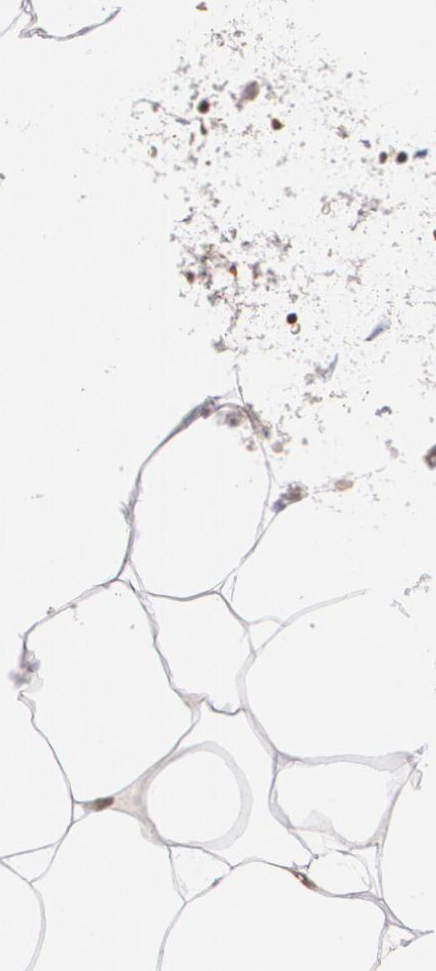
{"staining": {"intensity": "moderate", "quantity": ">75%", "location": "nuclear"}, "tissue": "adipose tissue", "cell_type": "Adipocytes", "image_type": "normal", "snomed": [{"axis": "morphology", "description": "Normal tissue, NOS"}, {"axis": "morphology", "description": "Duct carcinoma"}, {"axis": "topography", "description": "Breast"}, {"axis": "topography", "description": "Adipose tissue"}], "caption": "About >75% of adipocytes in benign human adipose tissue demonstrate moderate nuclear protein expression as visualized by brown immunohistochemical staining.", "gene": "THRB", "patient": {"sex": "female", "age": 37}}